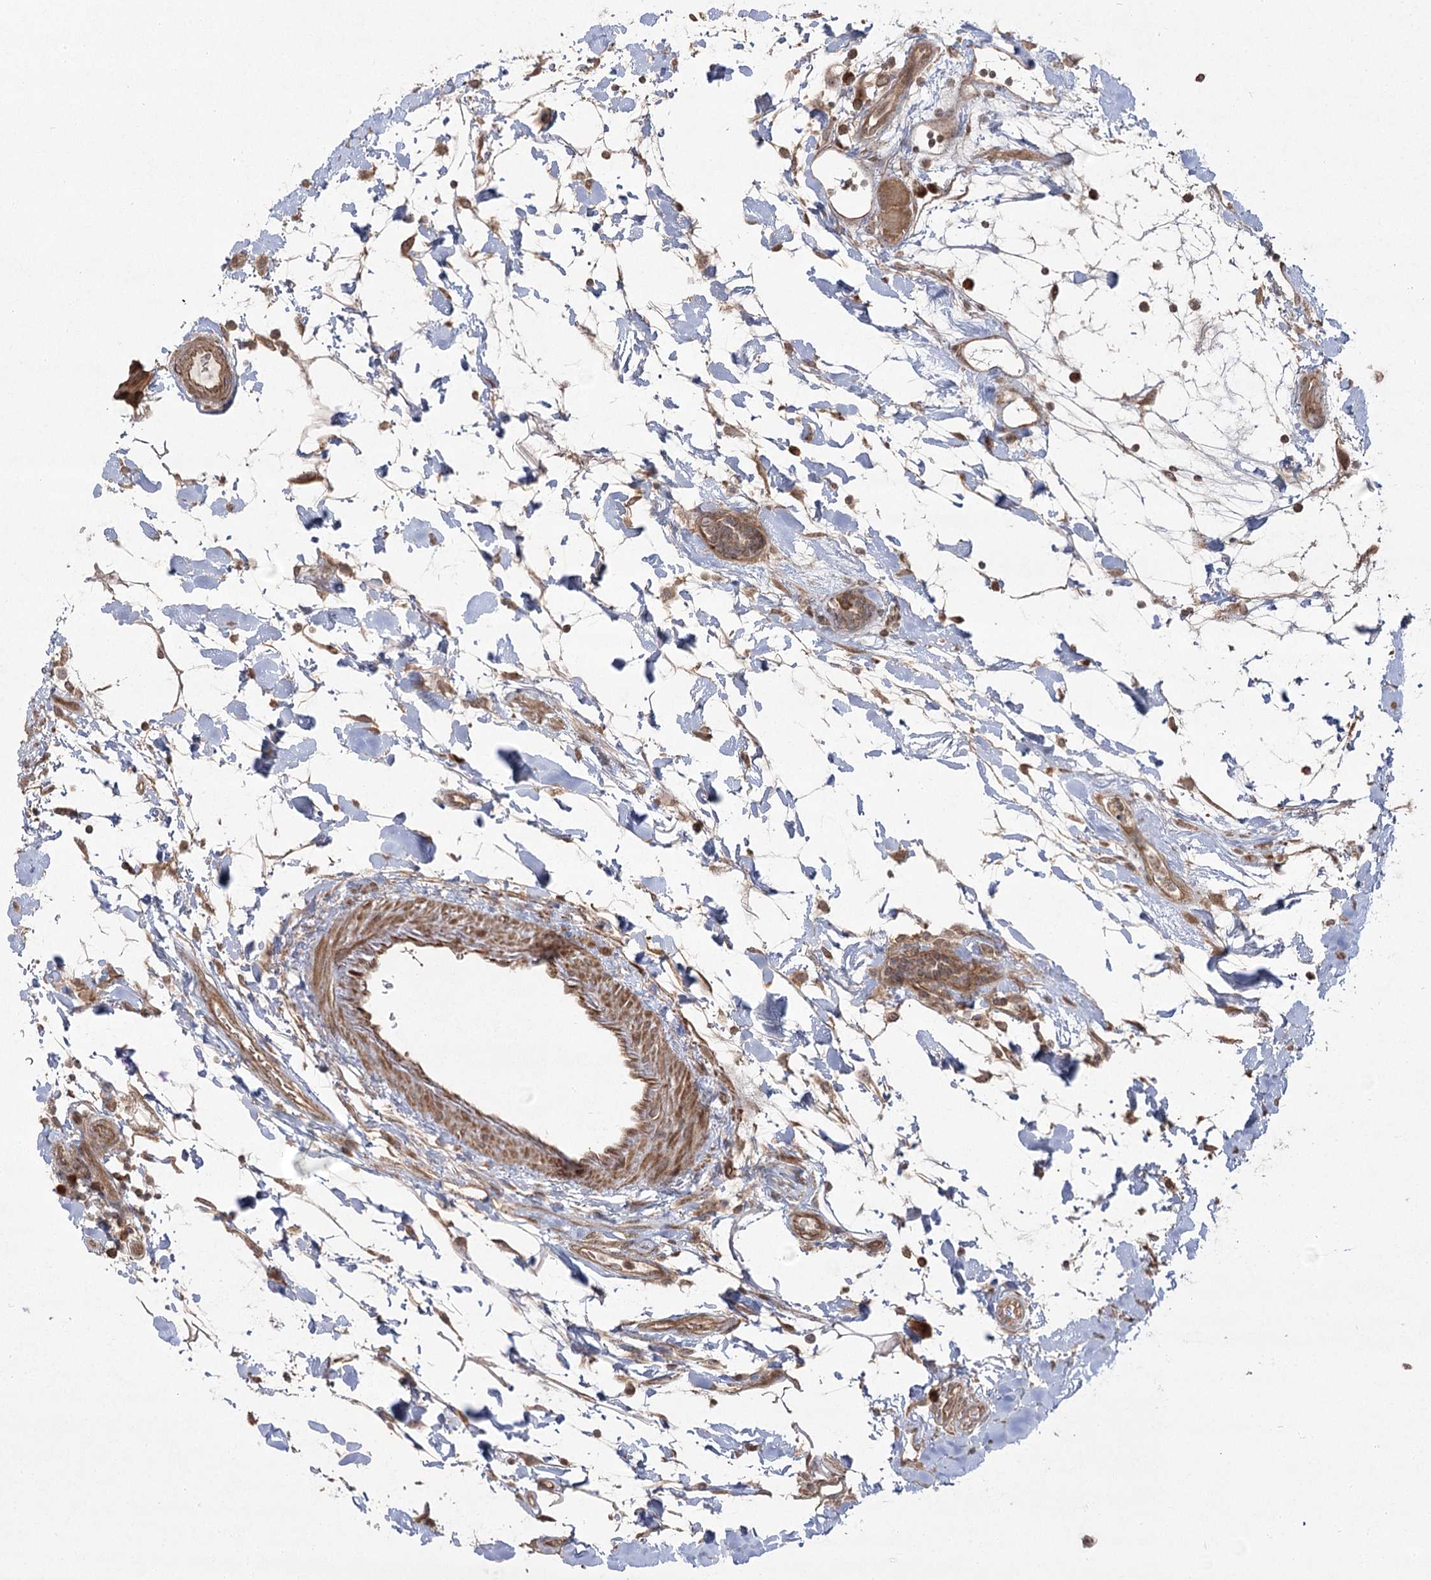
{"staining": {"intensity": "moderate", "quantity": ">75%", "location": "cytoplasmic/membranous"}, "tissue": "colon", "cell_type": "Endothelial cells", "image_type": "normal", "snomed": [{"axis": "morphology", "description": "Normal tissue, NOS"}, {"axis": "topography", "description": "Colon"}], "caption": "Unremarkable colon exhibits moderate cytoplasmic/membranous positivity in approximately >75% of endothelial cells Using DAB (brown) and hematoxylin (blue) stains, captured at high magnification using brightfield microscopy..", "gene": "CPLANE1", "patient": {"sex": "female", "age": 79}}